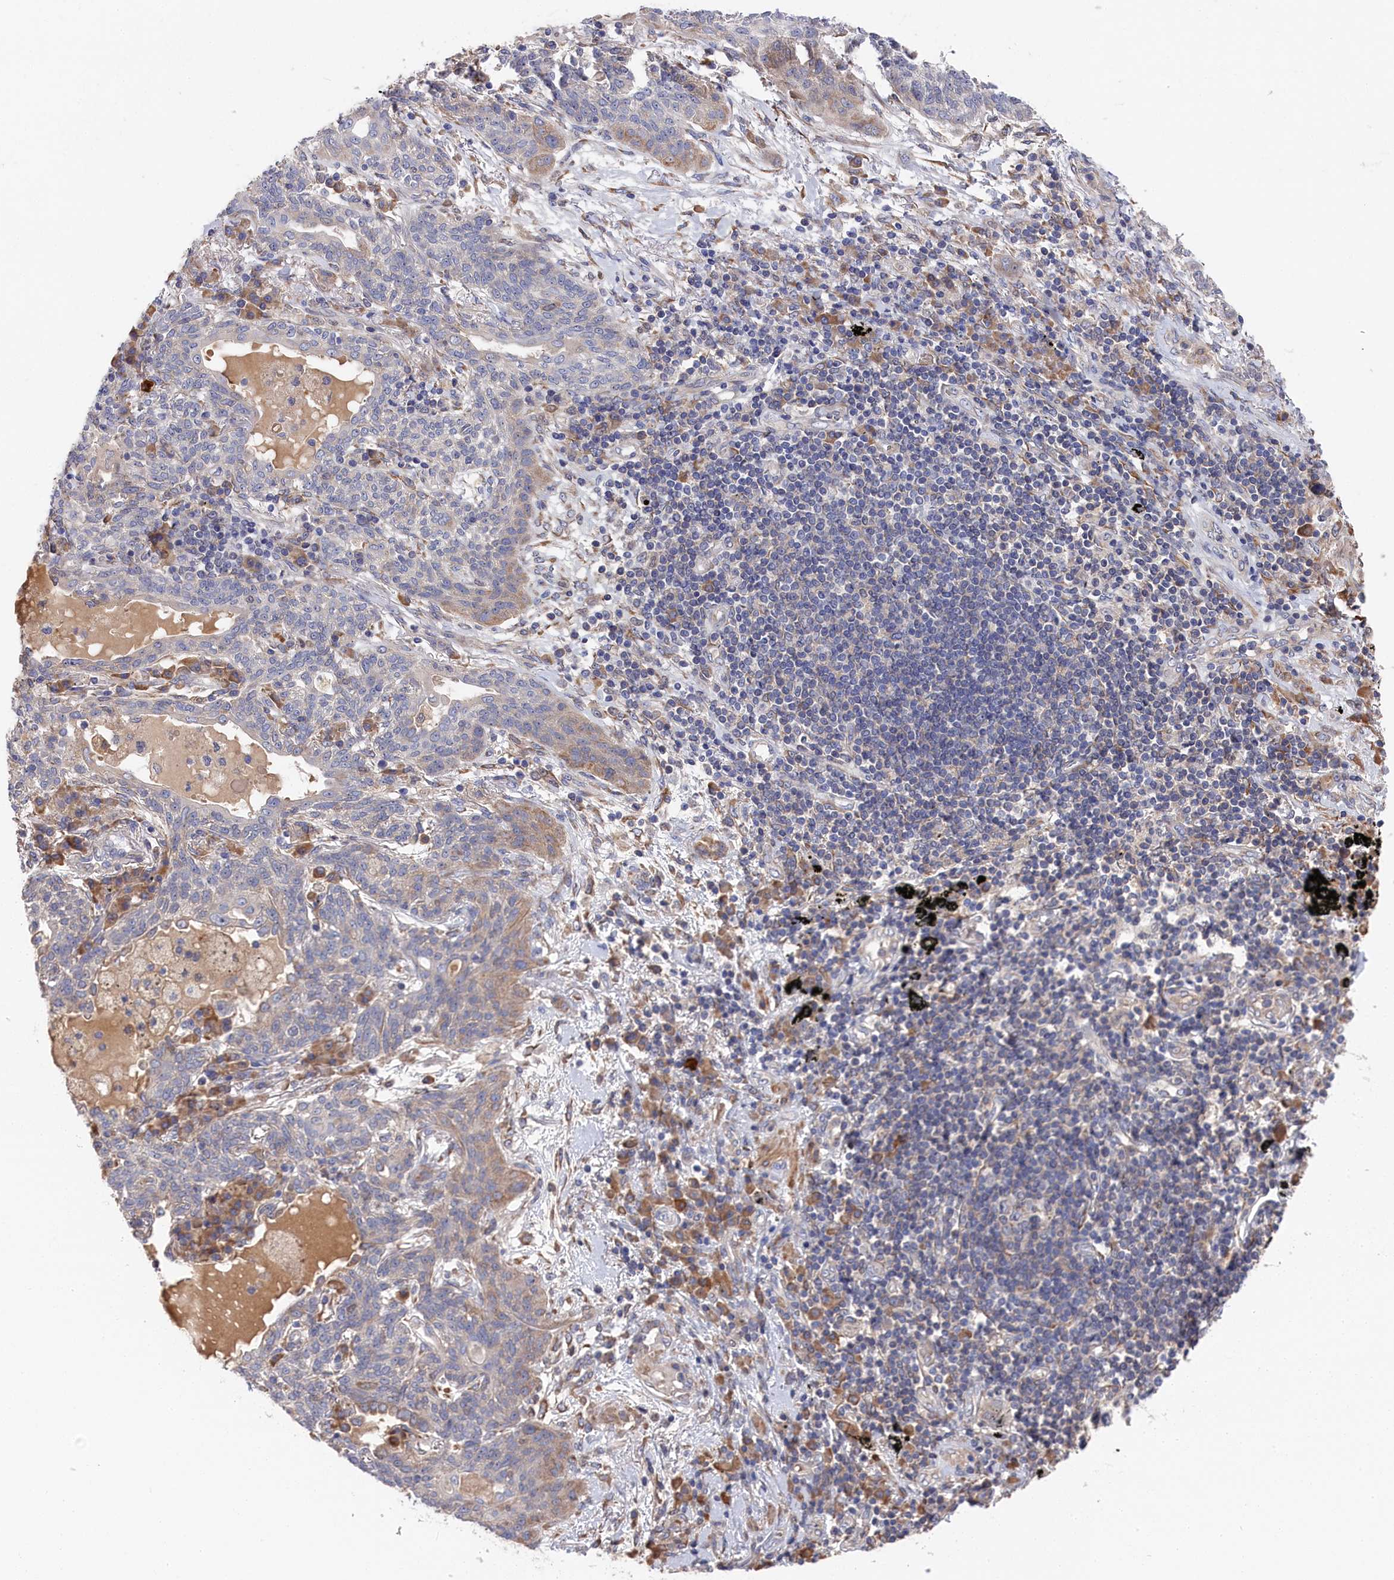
{"staining": {"intensity": "weak", "quantity": "<25%", "location": "cytoplasmic/membranous"}, "tissue": "lung cancer", "cell_type": "Tumor cells", "image_type": "cancer", "snomed": [{"axis": "morphology", "description": "Squamous cell carcinoma, NOS"}, {"axis": "topography", "description": "Lung"}], "caption": "IHC photomicrograph of human lung cancer stained for a protein (brown), which reveals no staining in tumor cells.", "gene": "CYB5D2", "patient": {"sex": "female", "age": 70}}